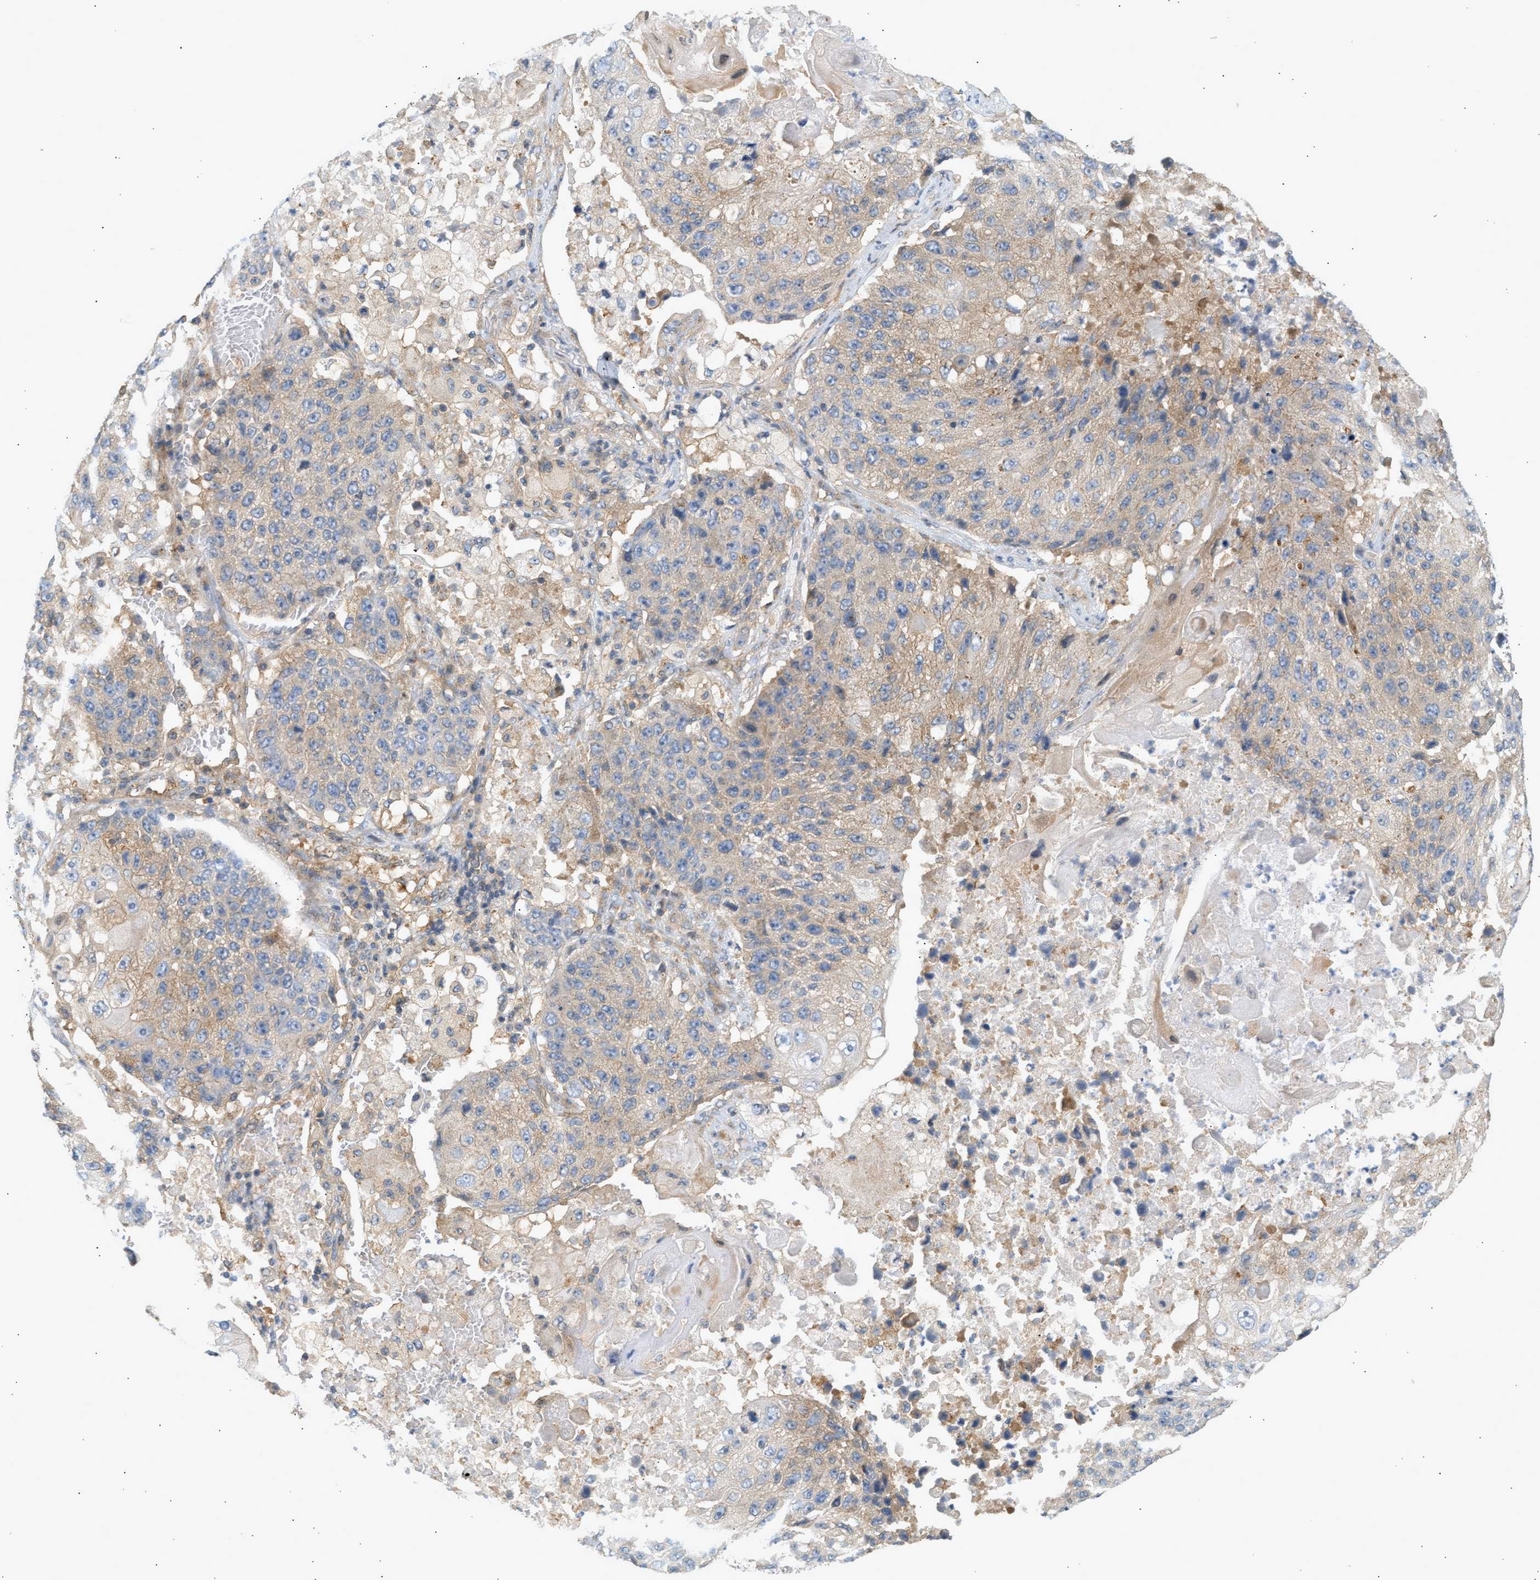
{"staining": {"intensity": "weak", "quantity": ">75%", "location": "cytoplasmic/membranous"}, "tissue": "lung cancer", "cell_type": "Tumor cells", "image_type": "cancer", "snomed": [{"axis": "morphology", "description": "Squamous cell carcinoma, NOS"}, {"axis": "topography", "description": "Lung"}], "caption": "High-magnification brightfield microscopy of lung cancer stained with DAB (brown) and counterstained with hematoxylin (blue). tumor cells exhibit weak cytoplasmic/membranous expression is appreciated in about>75% of cells. The staining was performed using DAB (3,3'-diaminobenzidine) to visualize the protein expression in brown, while the nuclei were stained in blue with hematoxylin (Magnification: 20x).", "gene": "PAFAH1B1", "patient": {"sex": "male", "age": 61}}